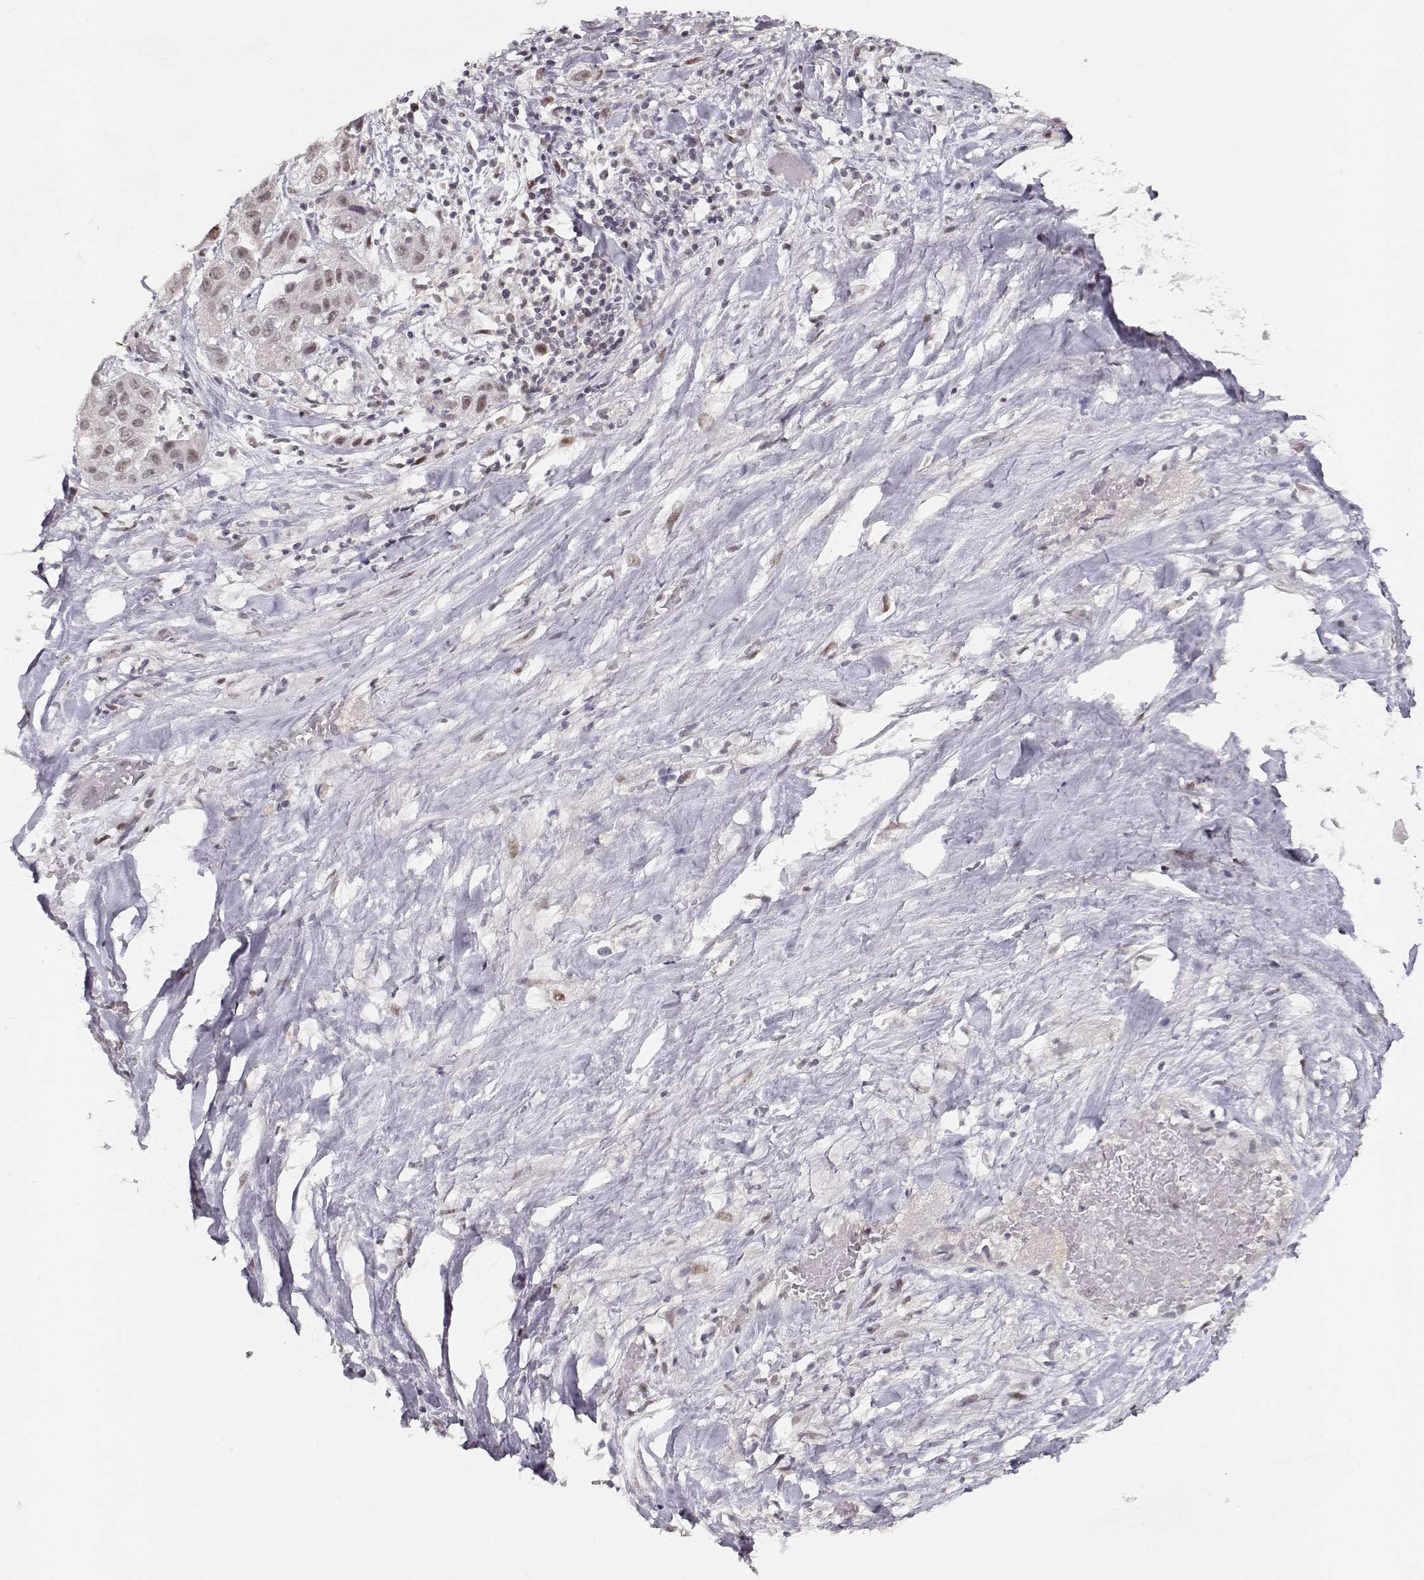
{"staining": {"intensity": "weak", "quantity": "<25%", "location": "nuclear"}, "tissue": "liver cancer", "cell_type": "Tumor cells", "image_type": "cancer", "snomed": [{"axis": "morphology", "description": "Cholangiocarcinoma"}, {"axis": "topography", "description": "Liver"}], "caption": "The immunohistochemistry (IHC) image has no significant staining in tumor cells of liver cancer (cholangiocarcinoma) tissue.", "gene": "CSNK2A1", "patient": {"sex": "female", "age": 52}}